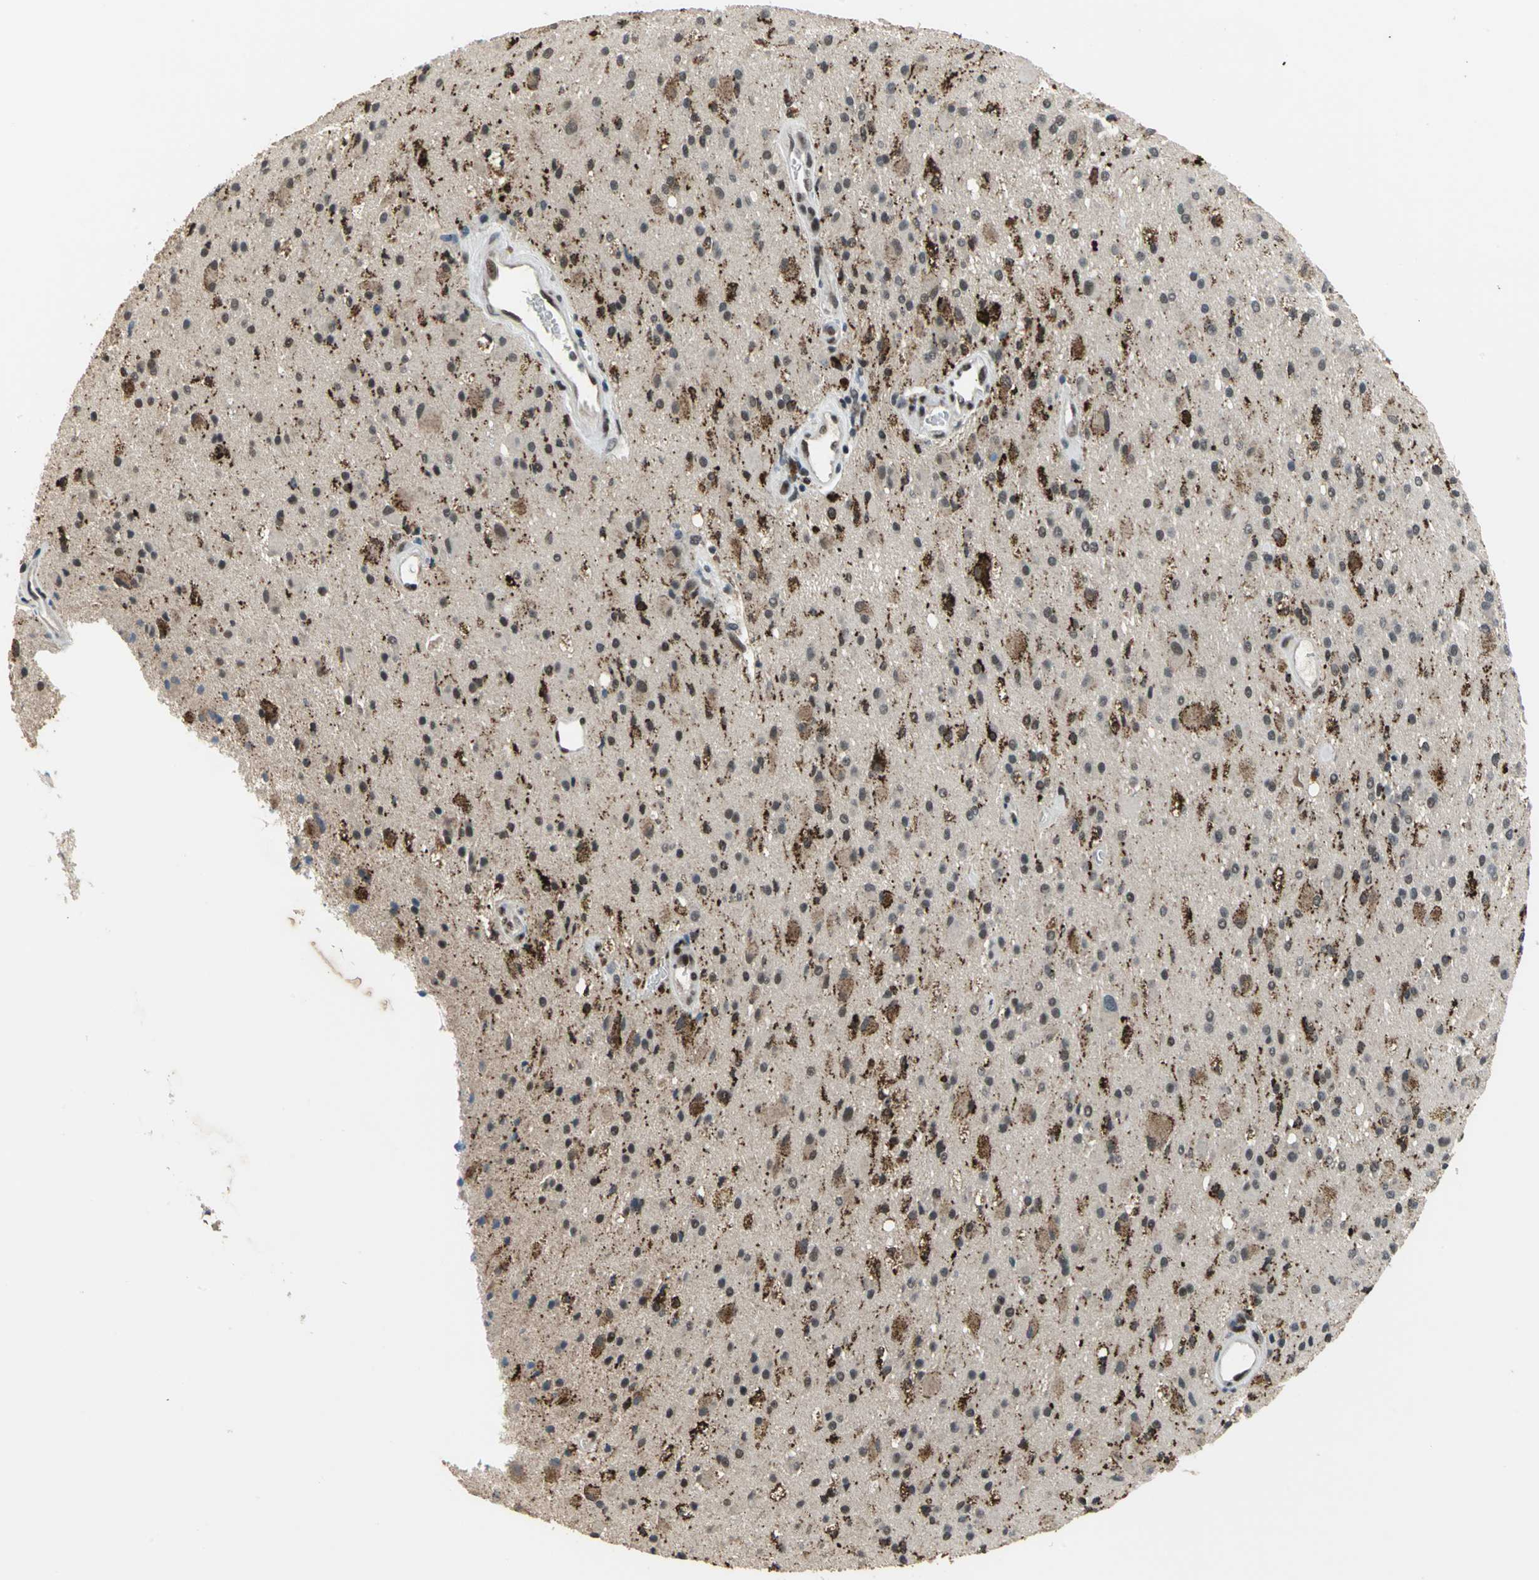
{"staining": {"intensity": "moderate", "quantity": "25%-75%", "location": "nuclear"}, "tissue": "glioma", "cell_type": "Tumor cells", "image_type": "cancer", "snomed": [{"axis": "morphology", "description": "Glioma, malignant, Low grade"}, {"axis": "topography", "description": "Brain"}], "caption": "A high-resolution image shows IHC staining of glioma, which demonstrates moderate nuclear positivity in approximately 25%-75% of tumor cells.", "gene": "ELF2", "patient": {"sex": "male", "age": 58}}